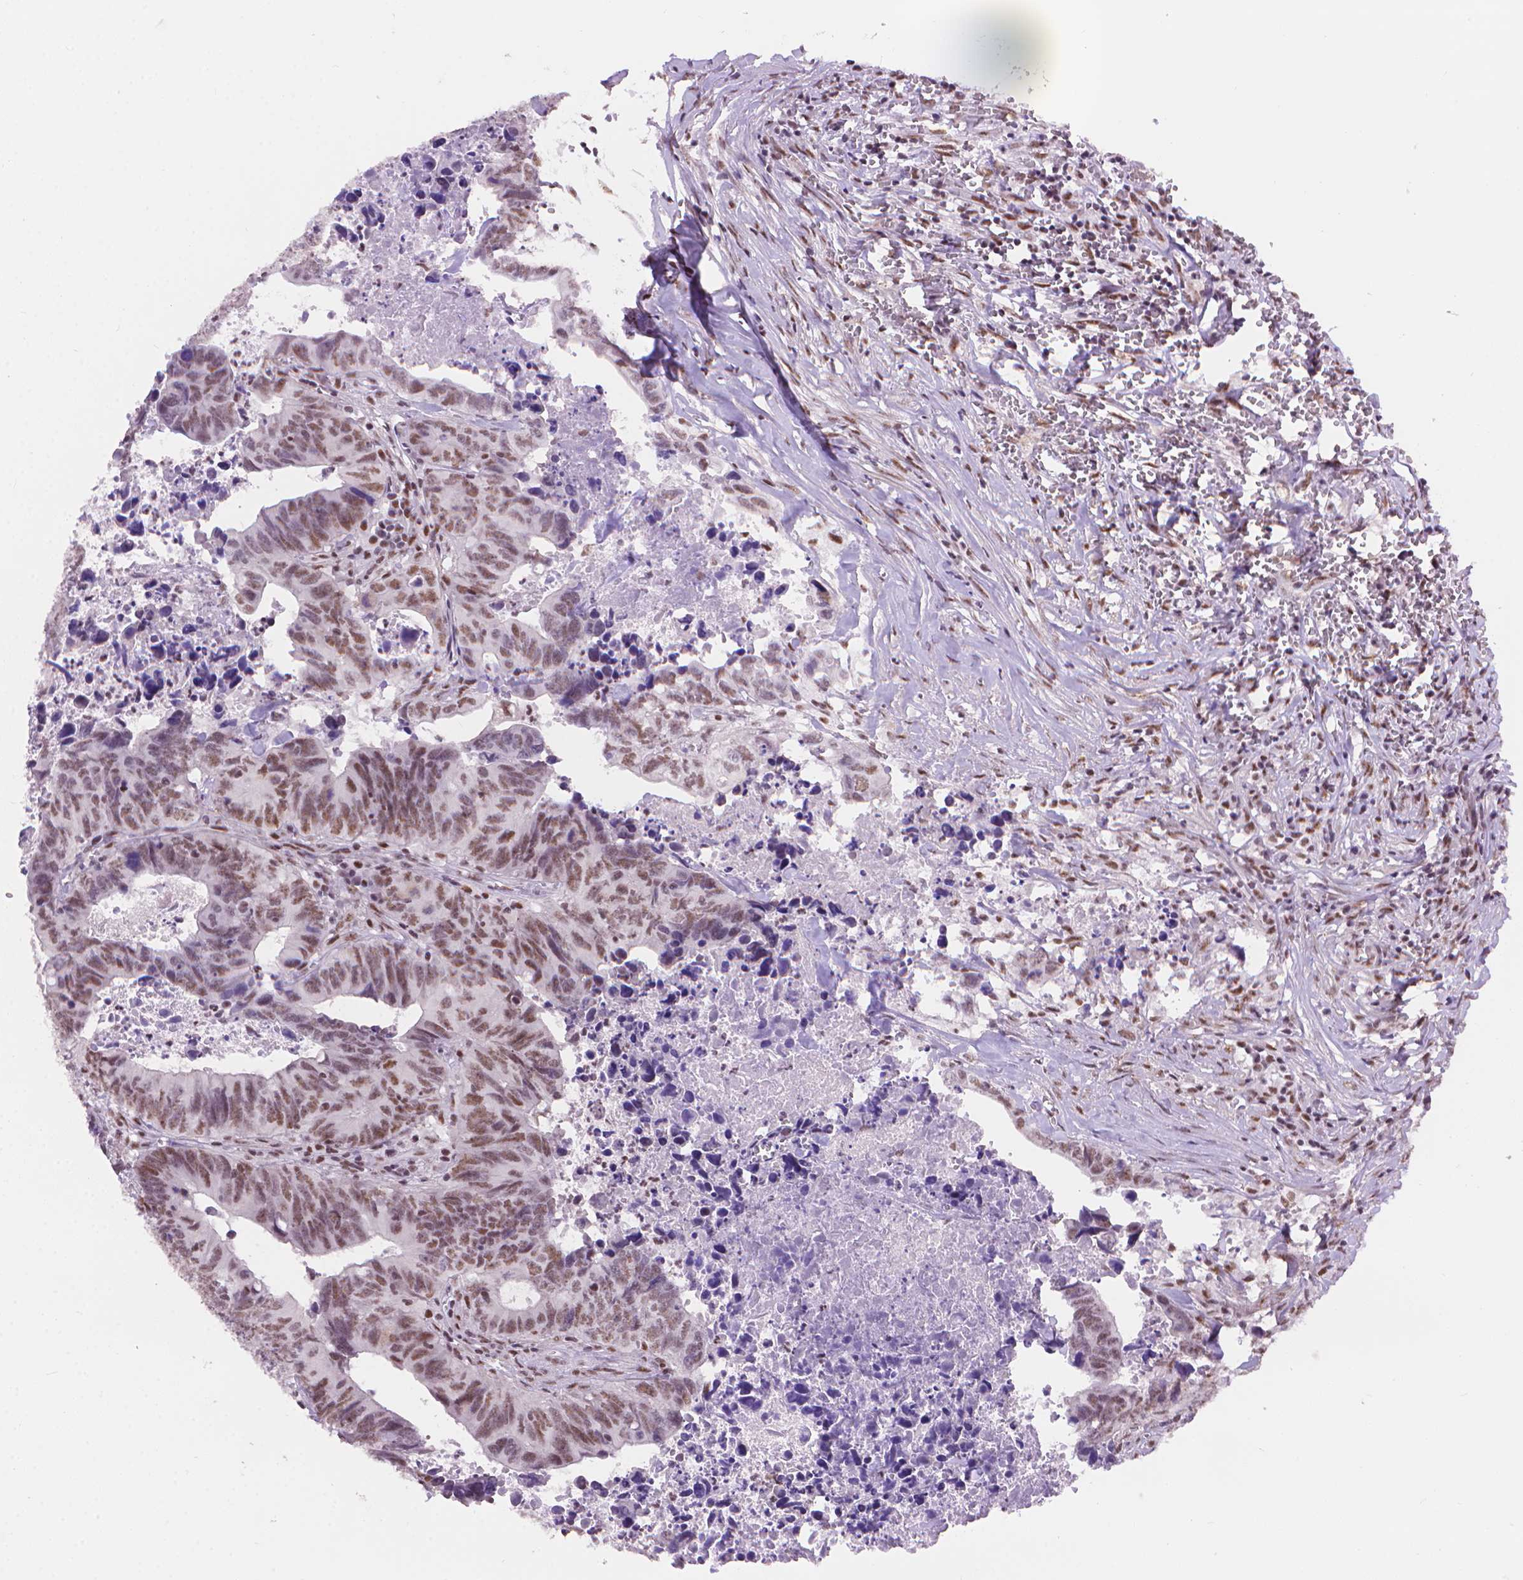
{"staining": {"intensity": "moderate", "quantity": ">75%", "location": "nuclear"}, "tissue": "colorectal cancer", "cell_type": "Tumor cells", "image_type": "cancer", "snomed": [{"axis": "morphology", "description": "Adenocarcinoma, NOS"}, {"axis": "topography", "description": "Colon"}], "caption": "Colorectal adenocarcinoma stained with DAB (3,3'-diaminobenzidine) immunohistochemistry demonstrates medium levels of moderate nuclear positivity in approximately >75% of tumor cells.", "gene": "UBN1", "patient": {"sex": "female", "age": 82}}